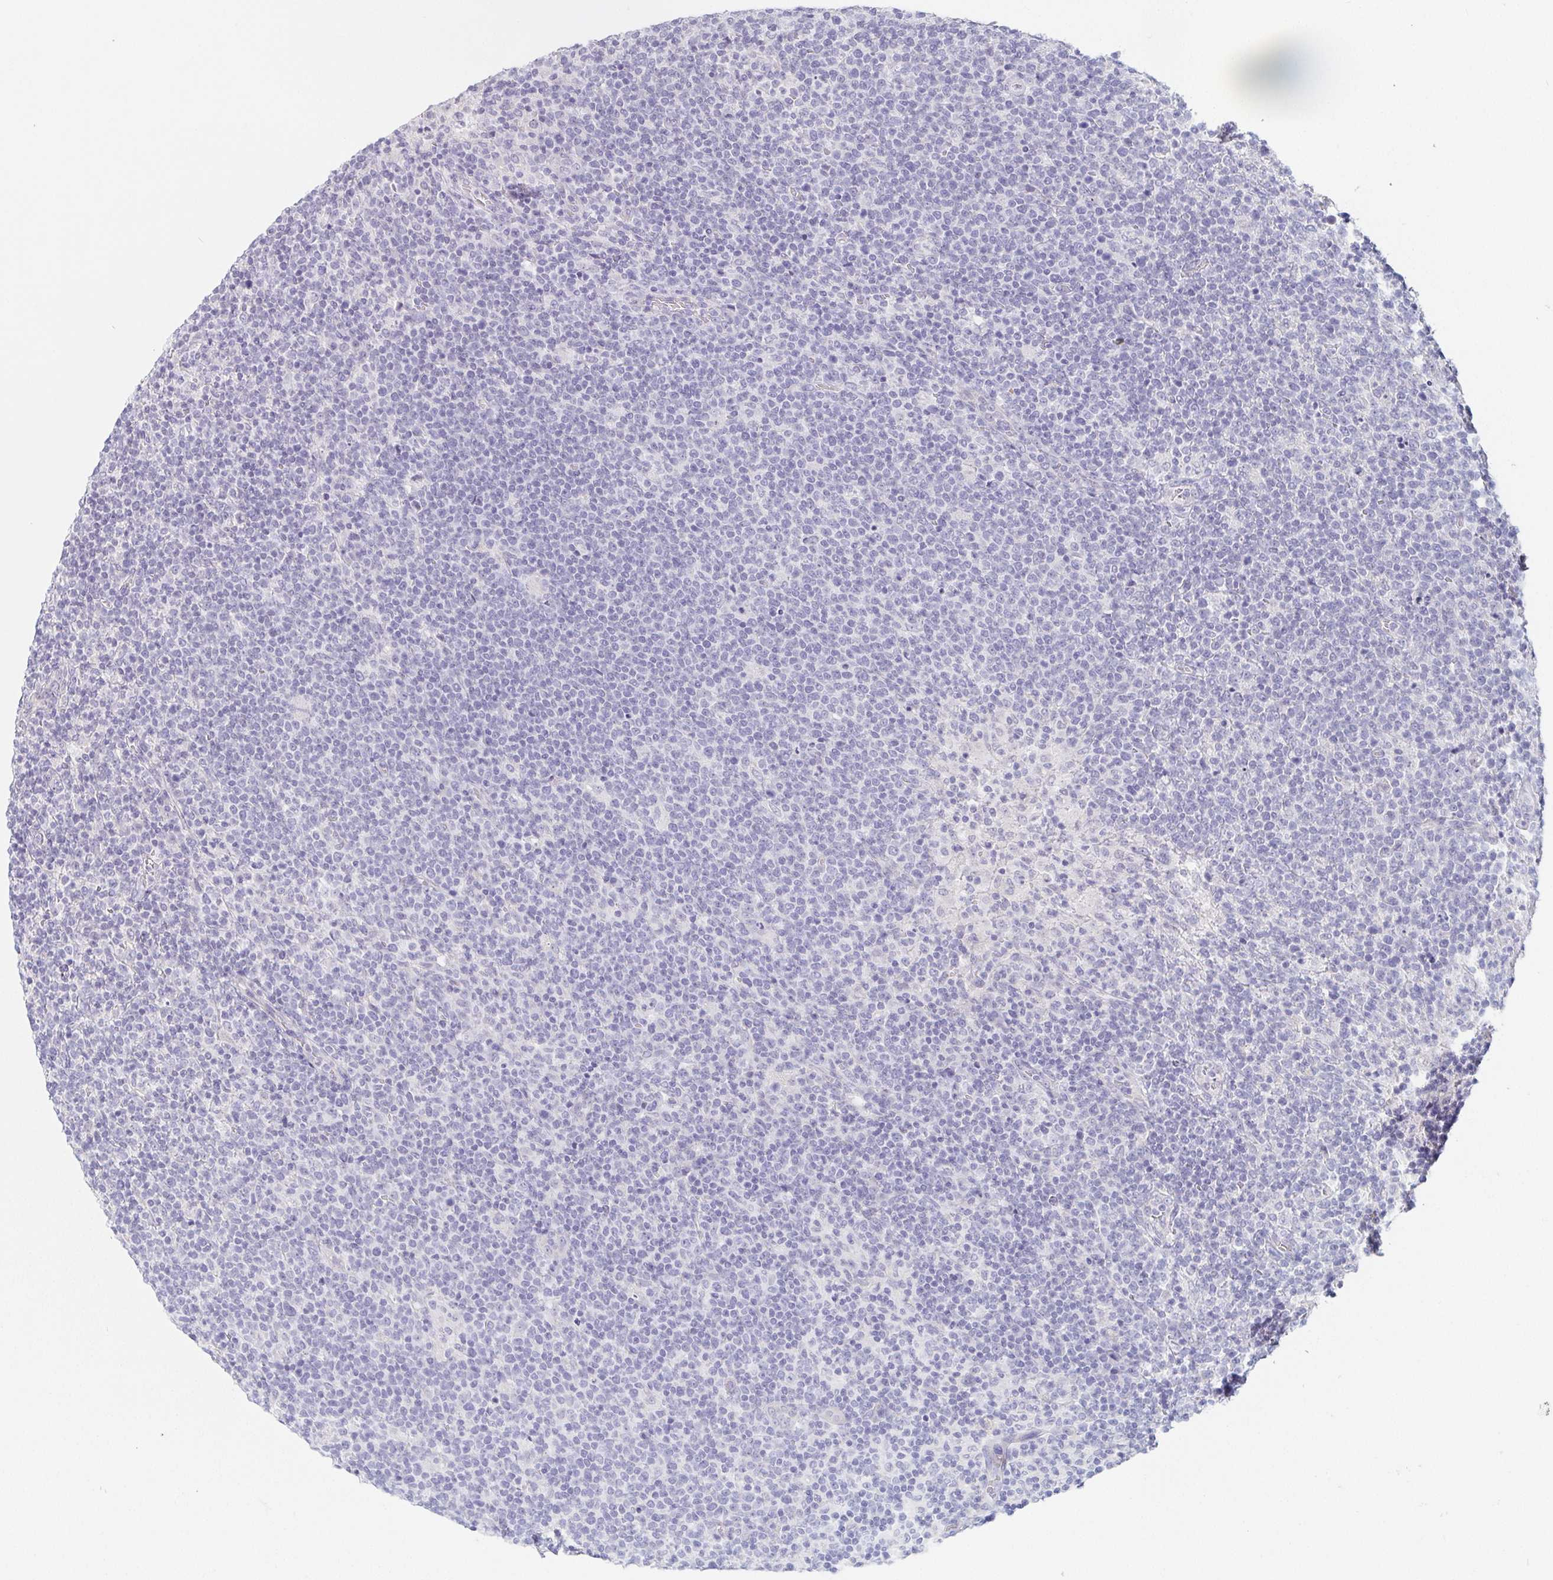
{"staining": {"intensity": "negative", "quantity": "none", "location": "none"}, "tissue": "lymphoma", "cell_type": "Tumor cells", "image_type": "cancer", "snomed": [{"axis": "morphology", "description": "Malignant lymphoma, non-Hodgkin's type, High grade"}, {"axis": "topography", "description": "Lymph node"}], "caption": "Protein analysis of lymphoma displays no significant expression in tumor cells.", "gene": "GLIPR1L1", "patient": {"sex": "male", "age": 61}}